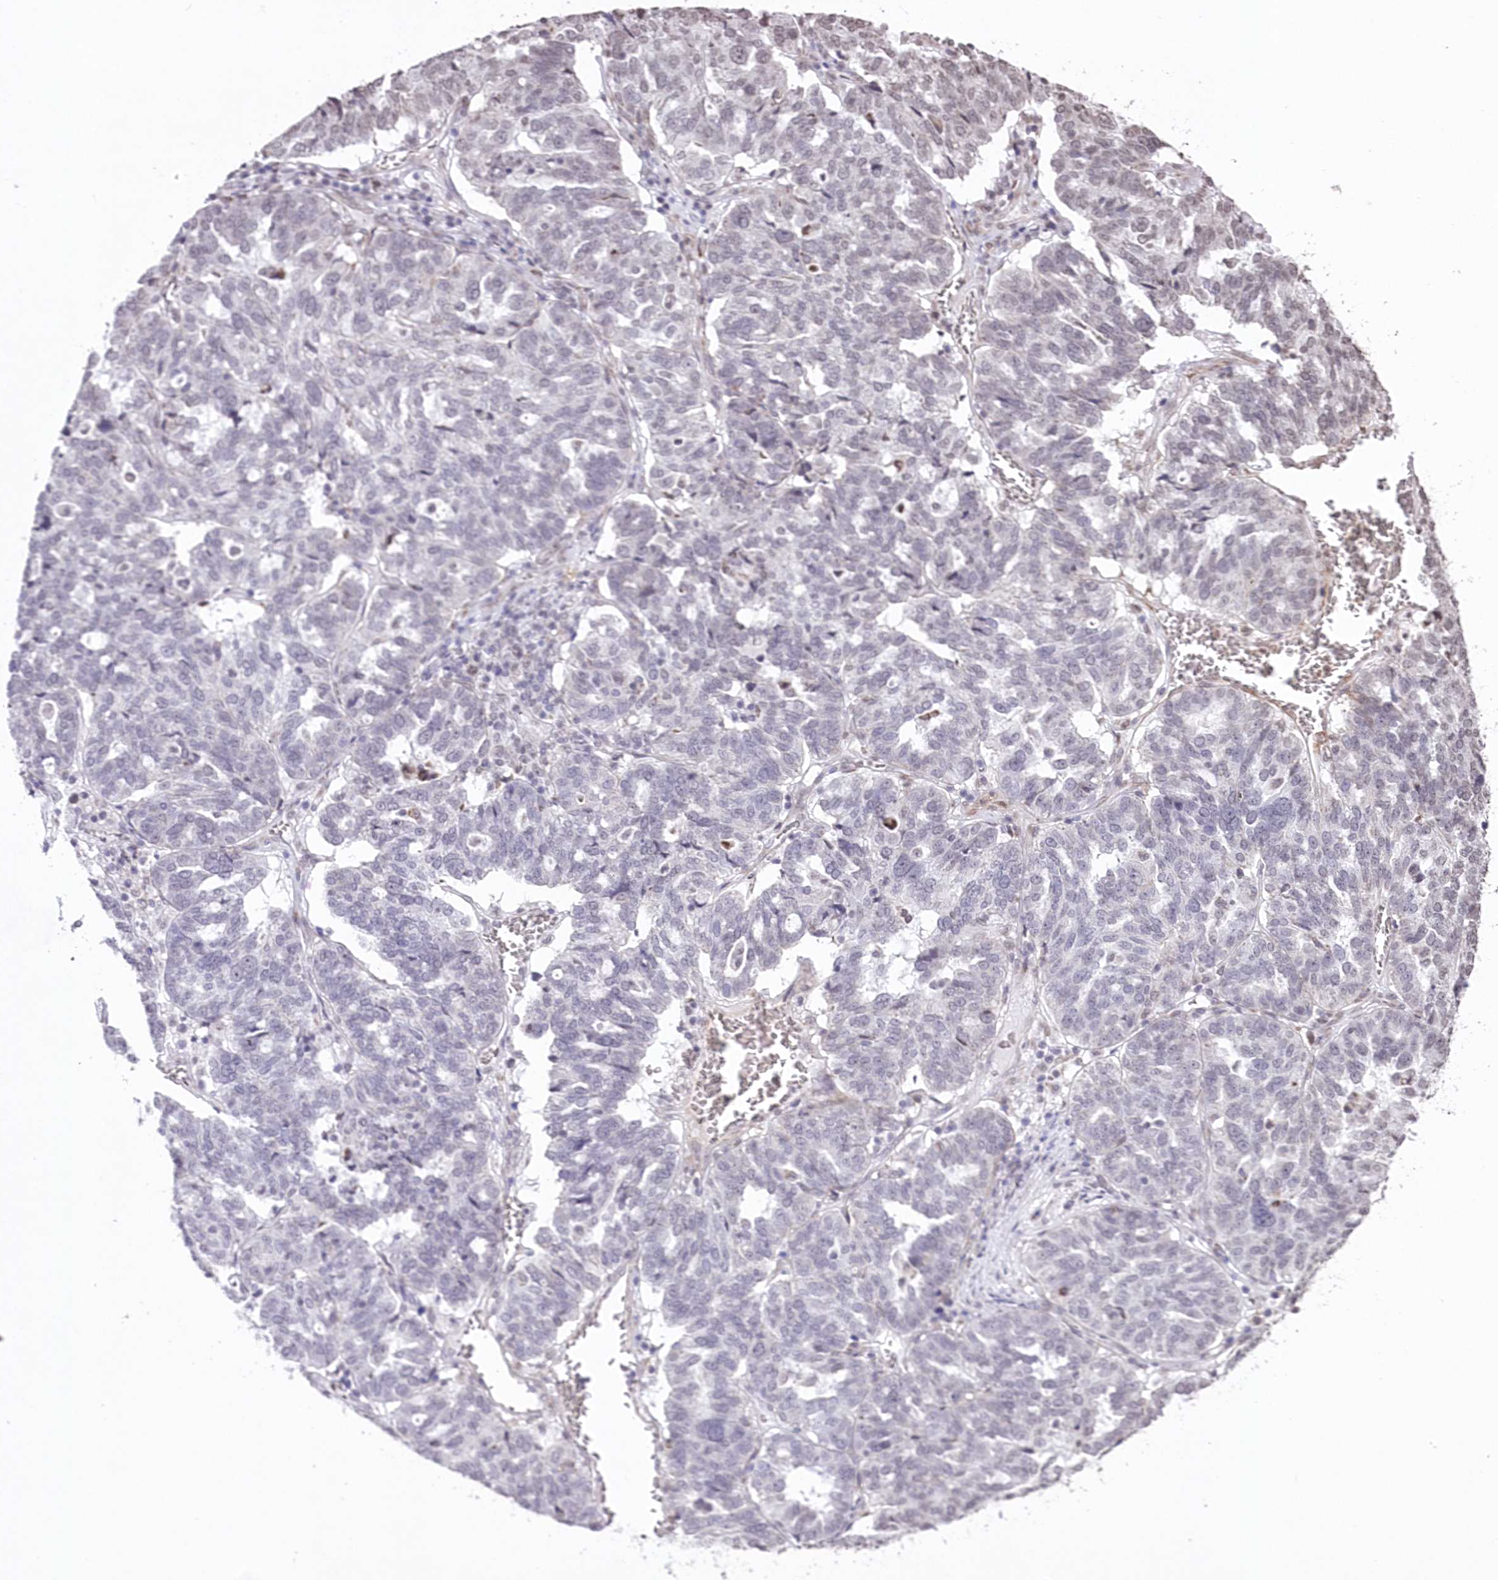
{"staining": {"intensity": "negative", "quantity": "none", "location": "none"}, "tissue": "ovarian cancer", "cell_type": "Tumor cells", "image_type": "cancer", "snomed": [{"axis": "morphology", "description": "Cystadenocarcinoma, serous, NOS"}, {"axis": "topography", "description": "Ovary"}], "caption": "Tumor cells show no significant positivity in ovarian cancer (serous cystadenocarcinoma).", "gene": "RBM27", "patient": {"sex": "female", "age": 59}}